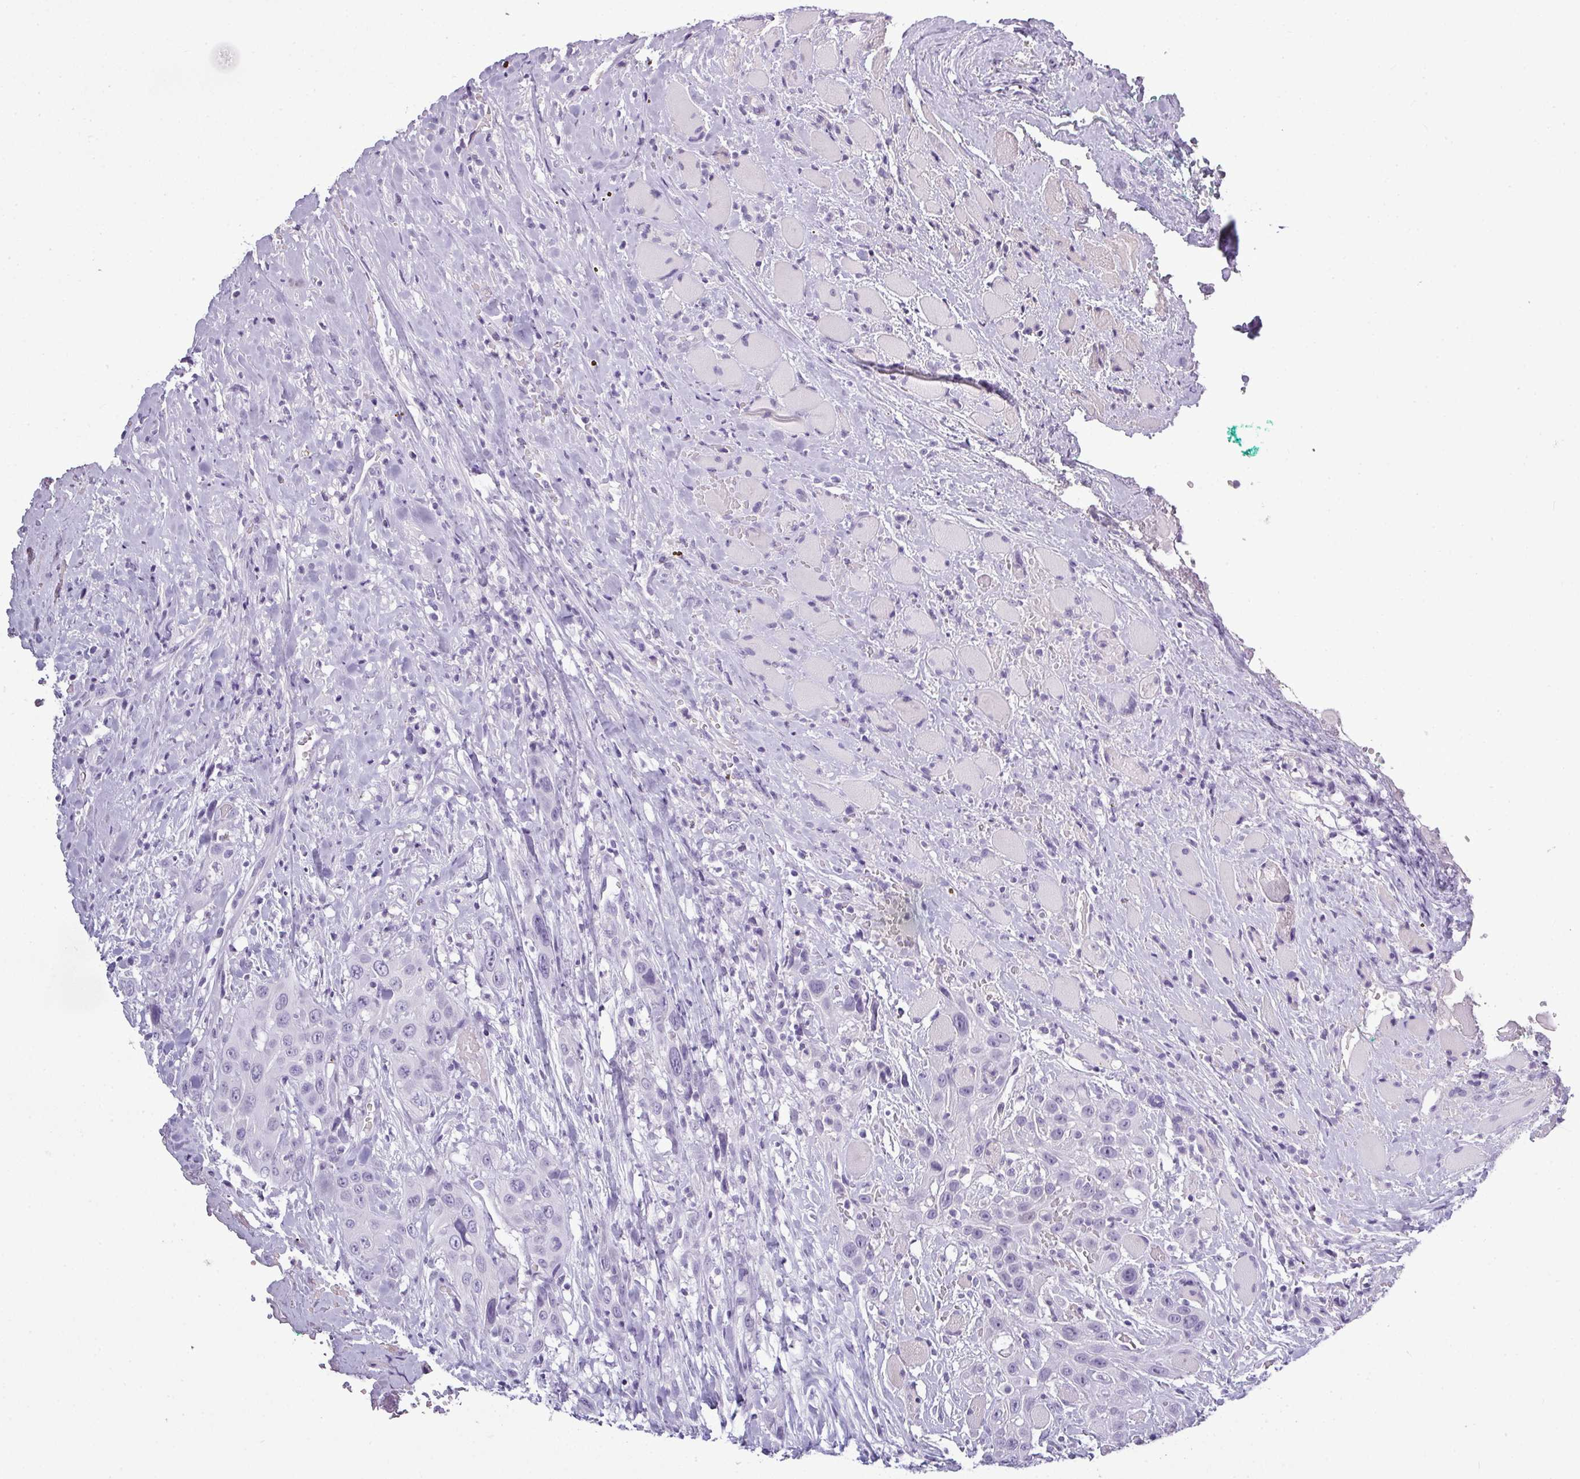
{"staining": {"intensity": "negative", "quantity": "none", "location": "none"}, "tissue": "head and neck cancer", "cell_type": "Tumor cells", "image_type": "cancer", "snomed": [{"axis": "morphology", "description": "Squamous cell carcinoma, NOS"}, {"axis": "topography", "description": "Head-Neck"}], "caption": "High power microscopy photomicrograph of an IHC photomicrograph of head and neck squamous cell carcinoma, revealing no significant expression in tumor cells. The staining is performed using DAB brown chromogen with nuclei counter-stained in using hematoxylin.", "gene": "TMEM91", "patient": {"sex": "male", "age": 81}}